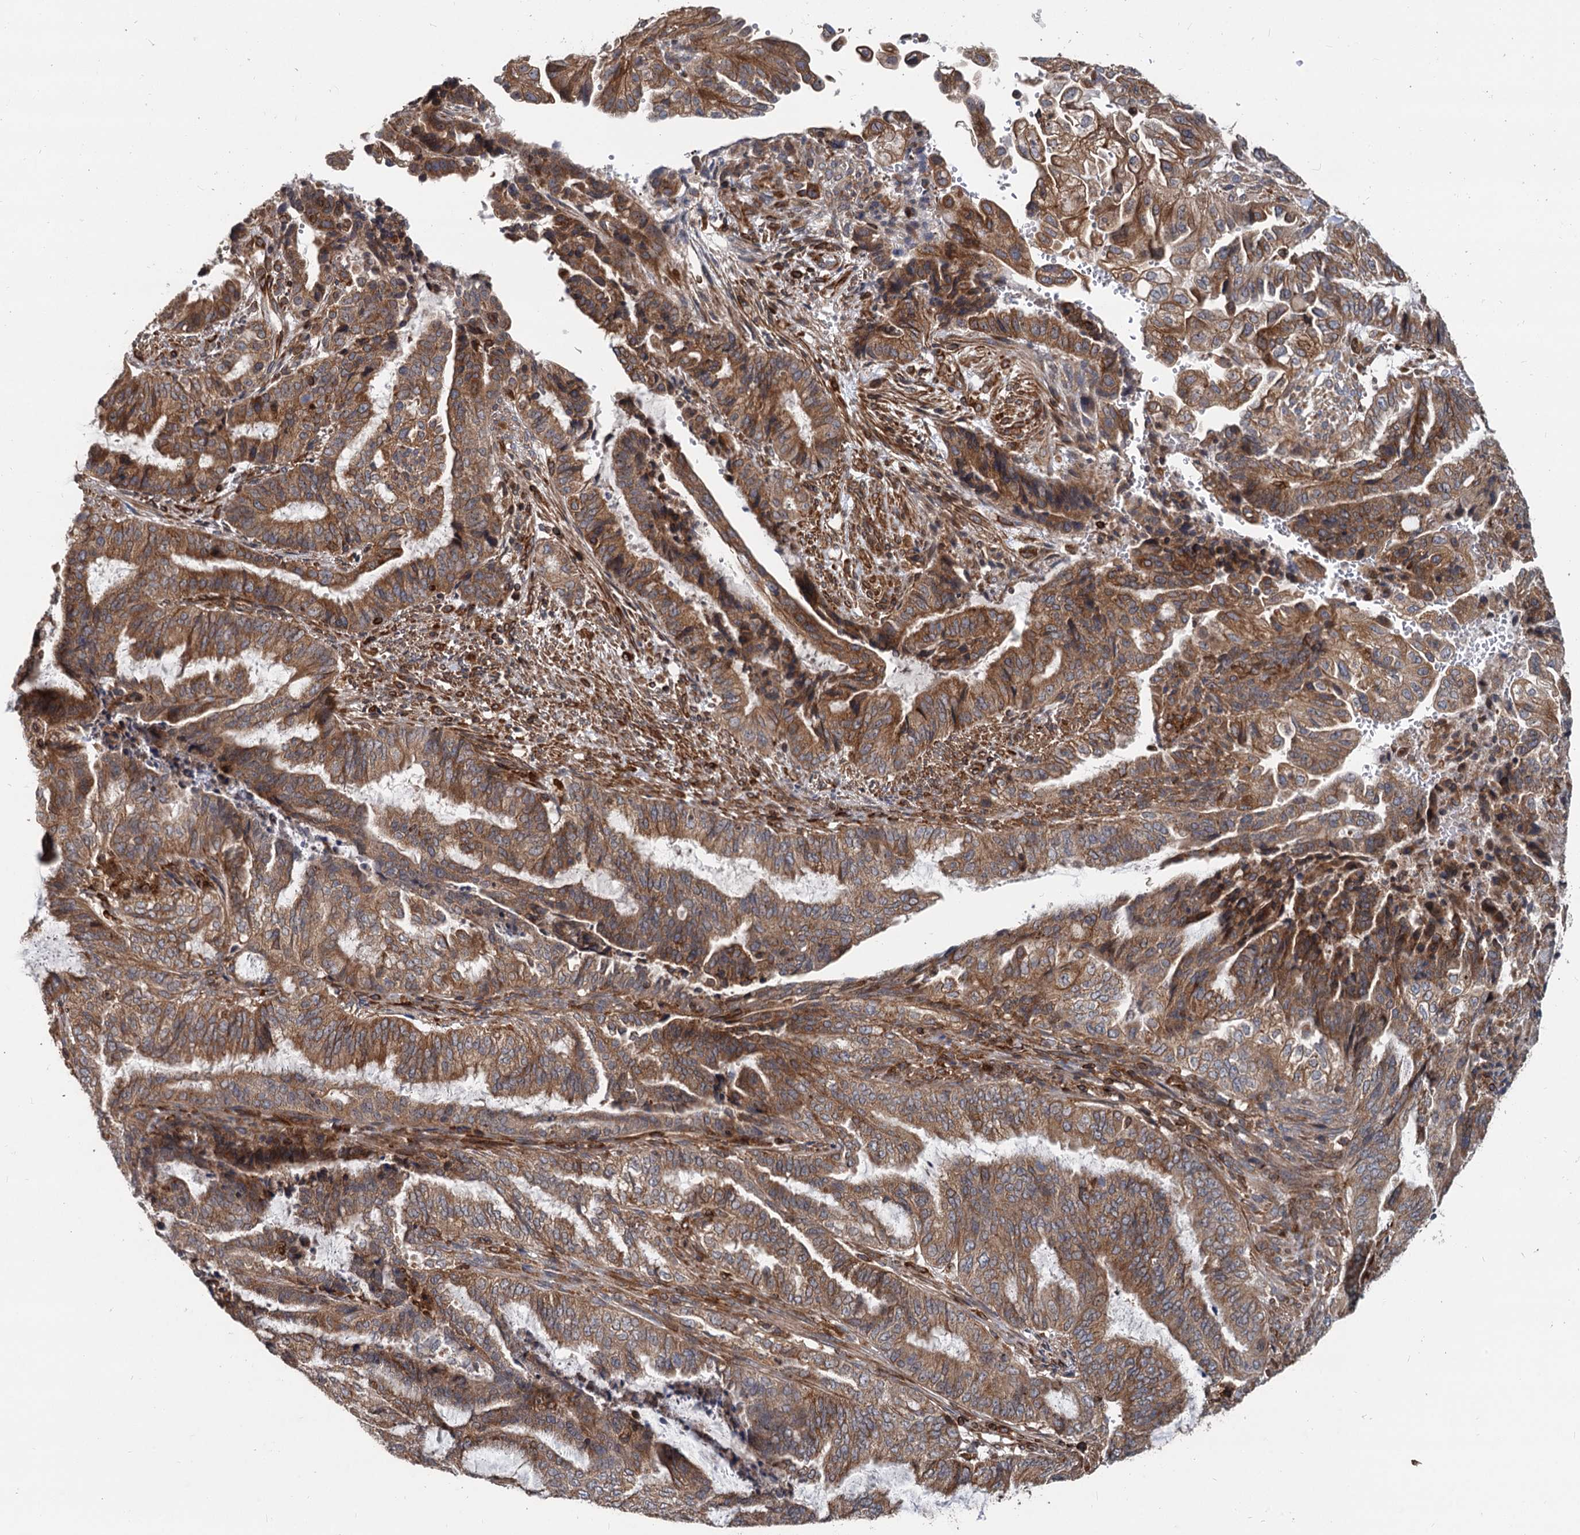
{"staining": {"intensity": "moderate", "quantity": ">75%", "location": "cytoplasmic/membranous"}, "tissue": "endometrial cancer", "cell_type": "Tumor cells", "image_type": "cancer", "snomed": [{"axis": "morphology", "description": "Adenocarcinoma, NOS"}, {"axis": "topography", "description": "Endometrium"}], "caption": "Immunohistochemical staining of human endometrial cancer (adenocarcinoma) exhibits medium levels of moderate cytoplasmic/membranous positivity in about >75% of tumor cells.", "gene": "STIM1", "patient": {"sex": "female", "age": 51}}